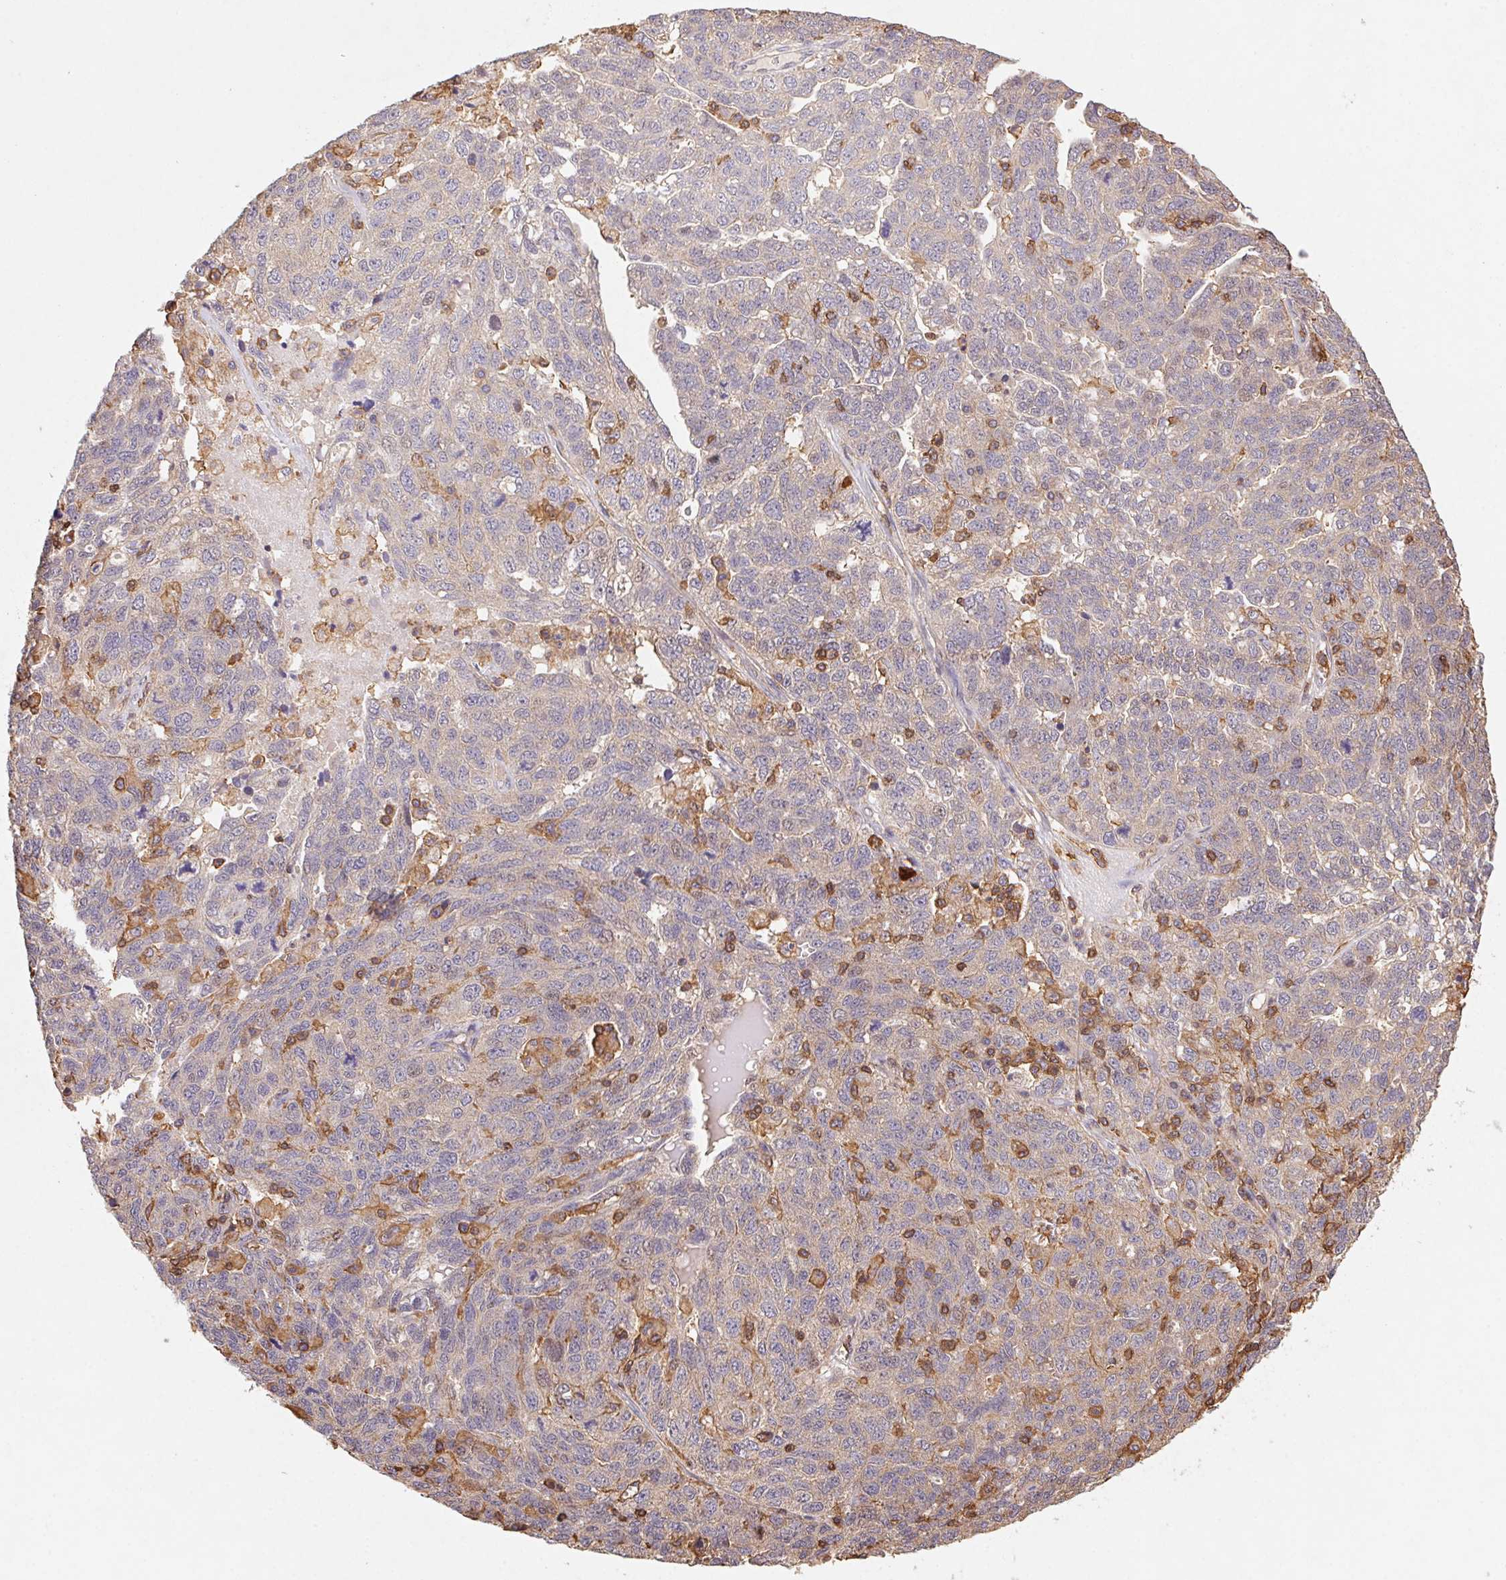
{"staining": {"intensity": "negative", "quantity": "none", "location": "none"}, "tissue": "ovarian cancer", "cell_type": "Tumor cells", "image_type": "cancer", "snomed": [{"axis": "morphology", "description": "Cystadenocarcinoma, serous, NOS"}, {"axis": "topography", "description": "Ovary"}], "caption": "The IHC image has no significant staining in tumor cells of ovarian cancer tissue.", "gene": "ATG10", "patient": {"sex": "female", "age": 71}}